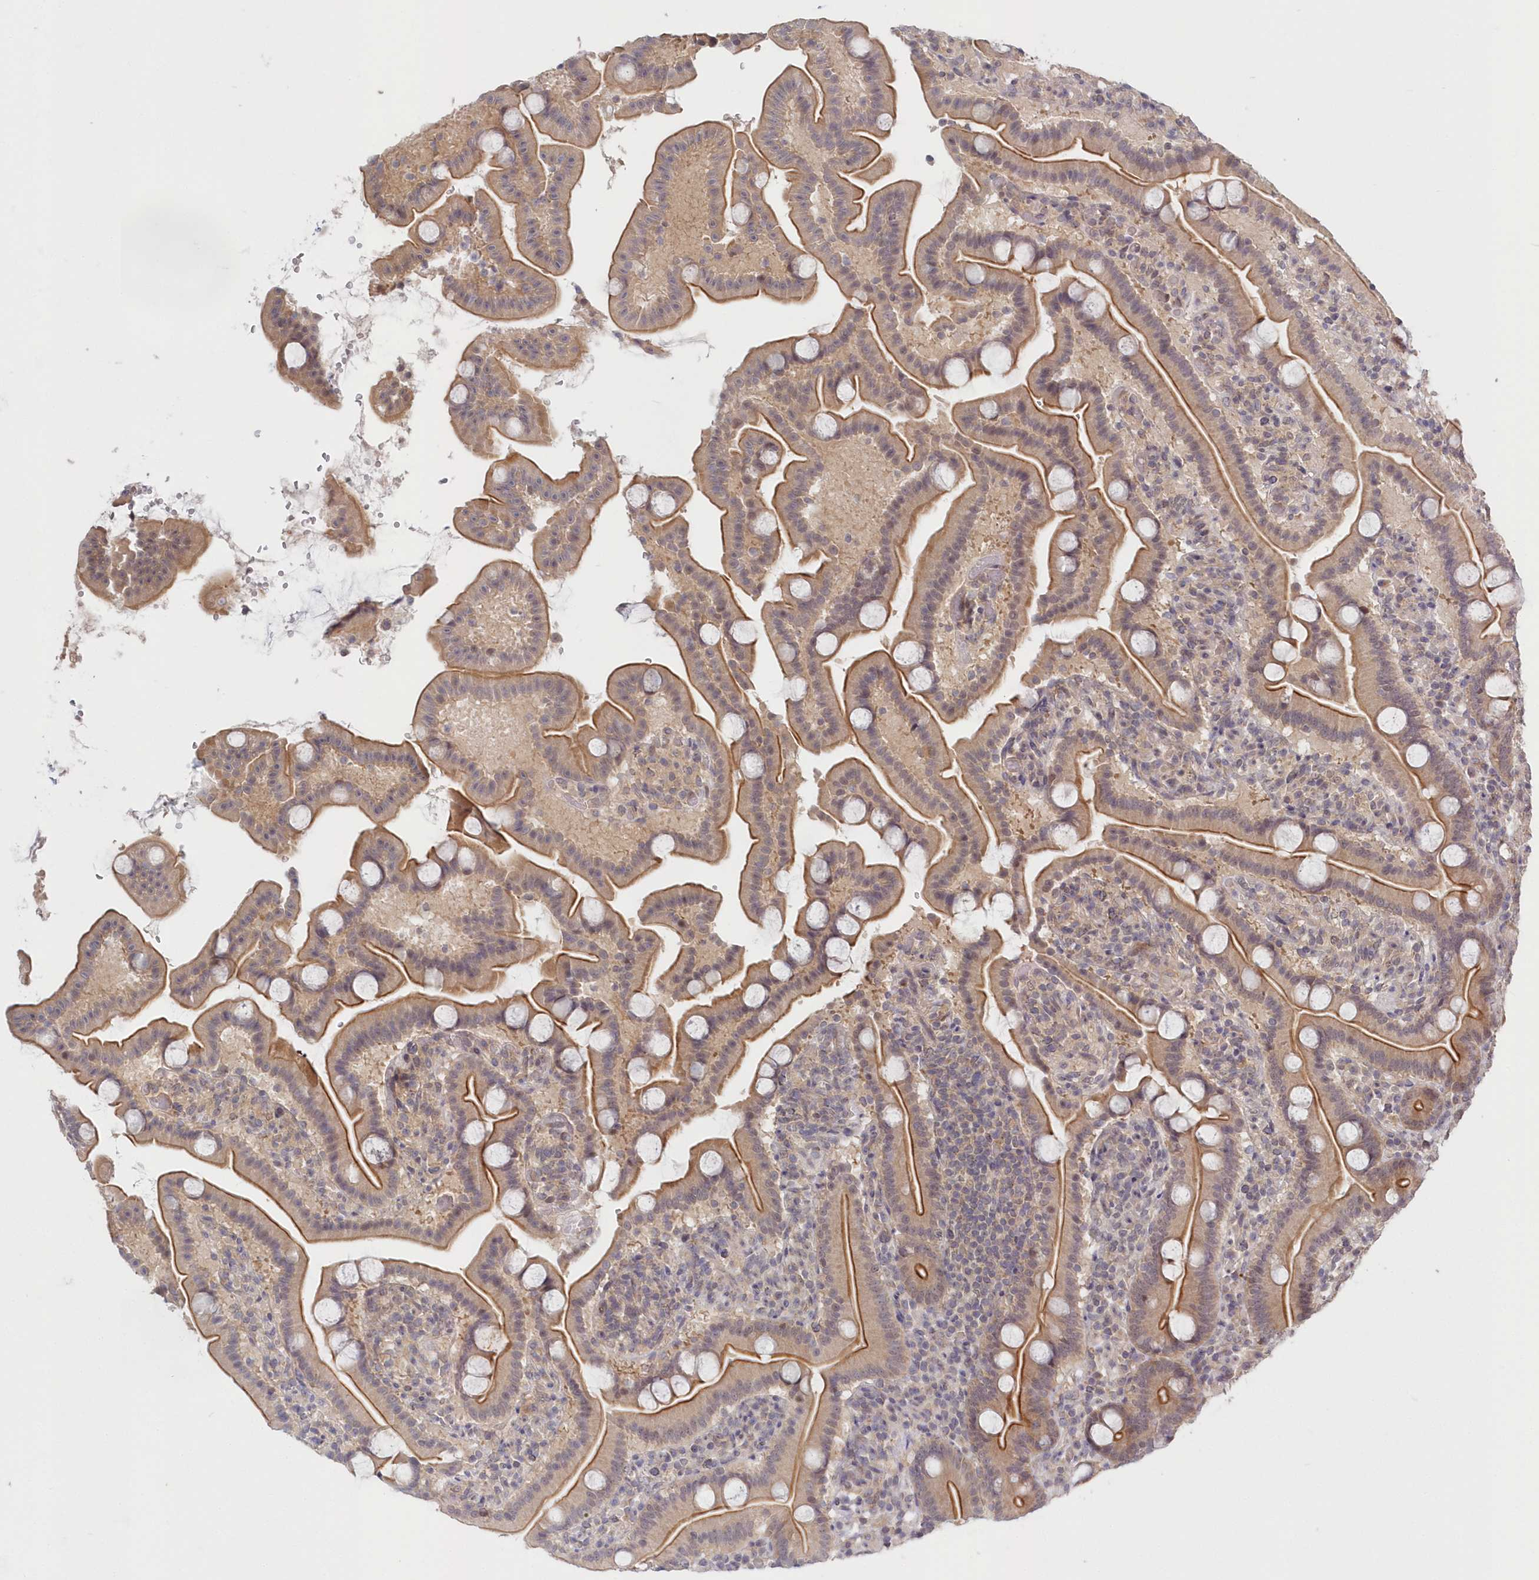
{"staining": {"intensity": "moderate", "quantity": ">75%", "location": "cytoplasmic/membranous"}, "tissue": "duodenum", "cell_type": "Glandular cells", "image_type": "normal", "snomed": [{"axis": "morphology", "description": "Normal tissue, NOS"}, {"axis": "topography", "description": "Duodenum"}], "caption": "The micrograph displays immunohistochemical staining of unremarkable duodenum. There is moderate cytoplasmic/membranous expression is present in approximately >75% of glandular cells. (DAB IHC with brightfield microscopy, high magnification).", "gene": "KATNA1", "patient": {"sex": "male", "age": 55}}